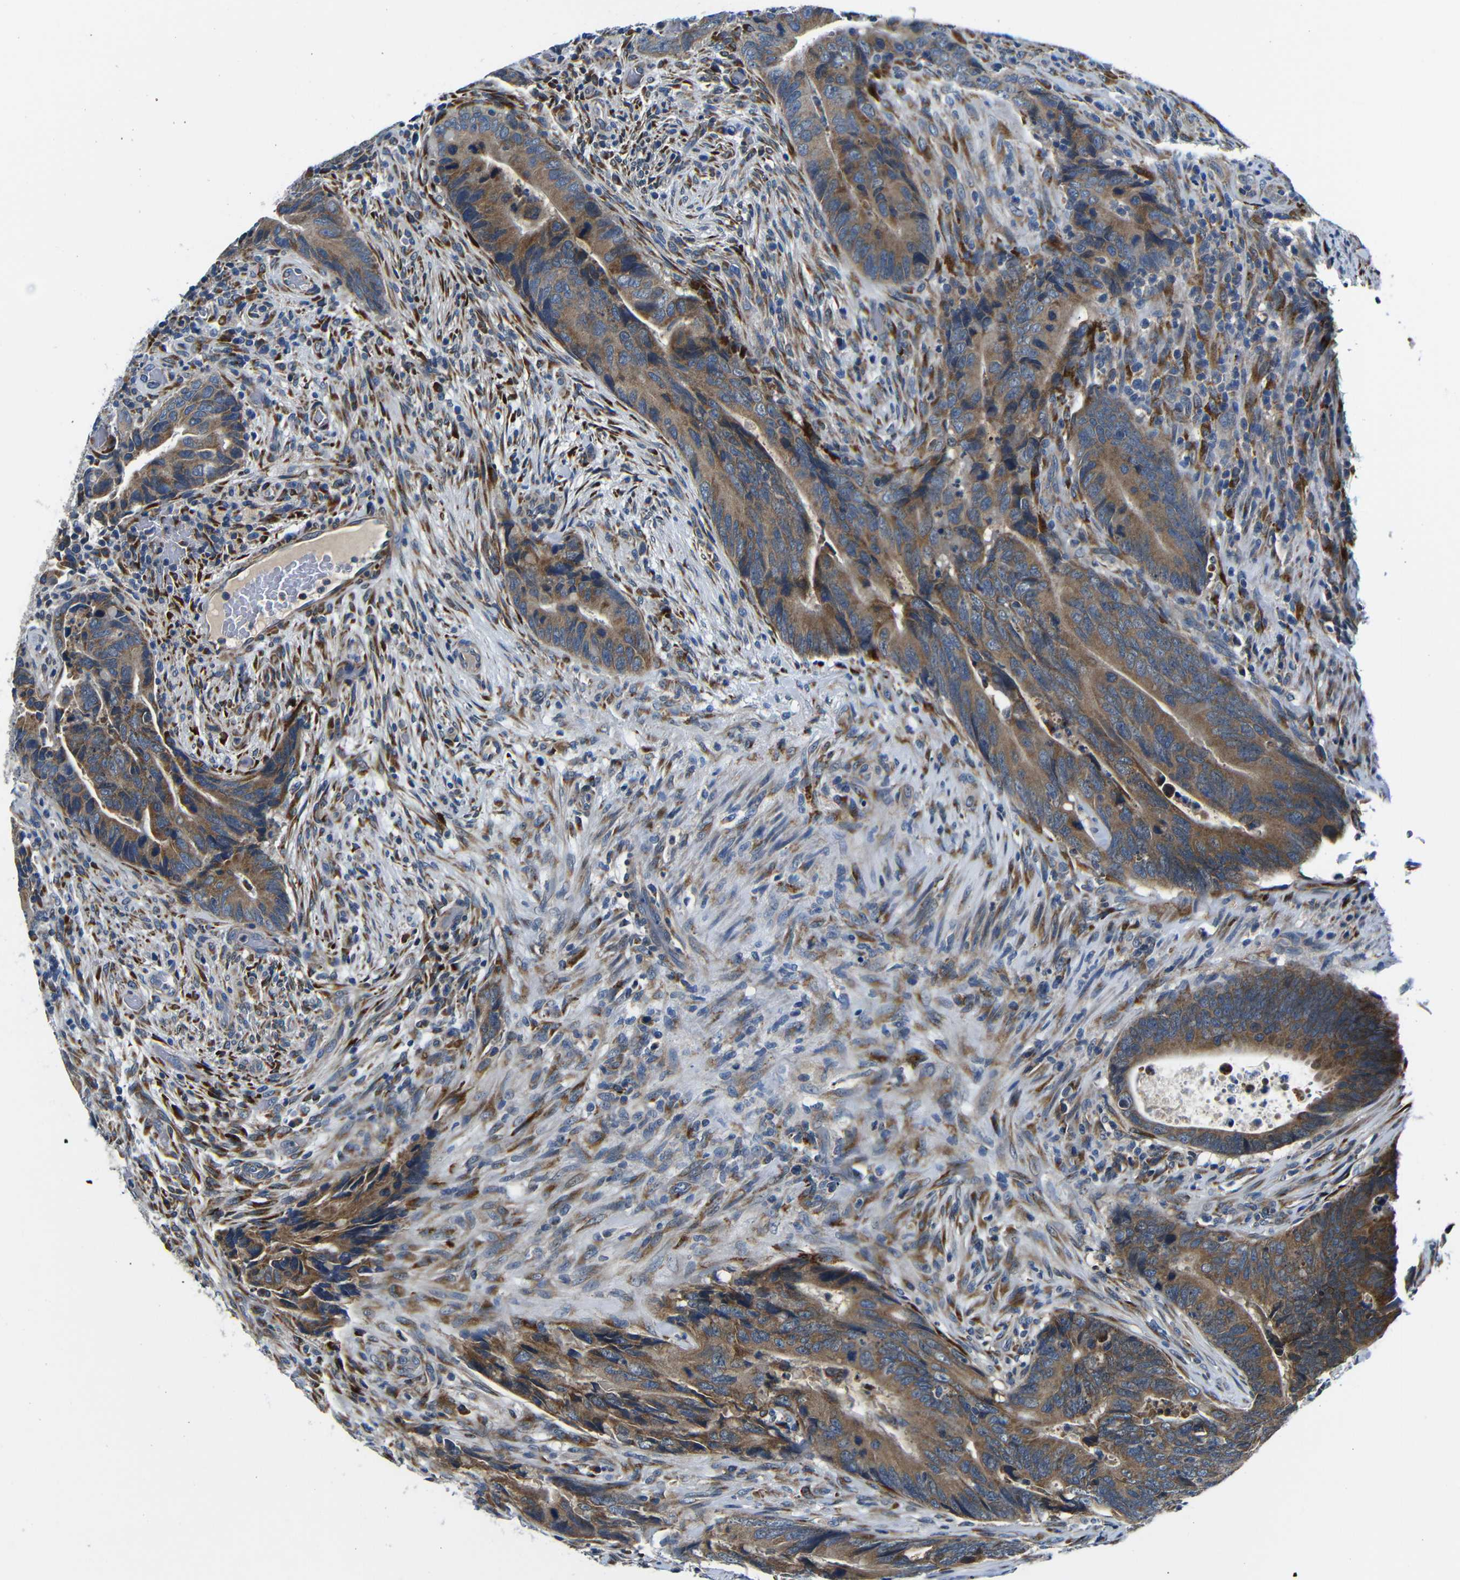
{"staining": {"intensity": "moderate", "quantity": ">75%", "location": "cytoplasmic/membranous"}, "tissue": "colorectal cancer", "cell_type": "Tumor cells", "image_type": "cancer", "snomed": [{"axis": "morphology", "description": "Normal tissue, NOS"}, {"axis": "morphology", "description": "Adenocarcinoma, NOS"}, {"axis": "topography", "description": "Colon"}], "caption": "Immunohistochemical staining of human colorectal adenocarcinoma reveals moderate cytoplasmic/membranous protein staining in approximately >75% of tumor cells. The staining was performed using DAB, with brown indicating positive protein expression. Nuclei are stained blue with hematoxylin.", "gene": "FKBP14", "patient": {"sex": "male", "age": 56}}